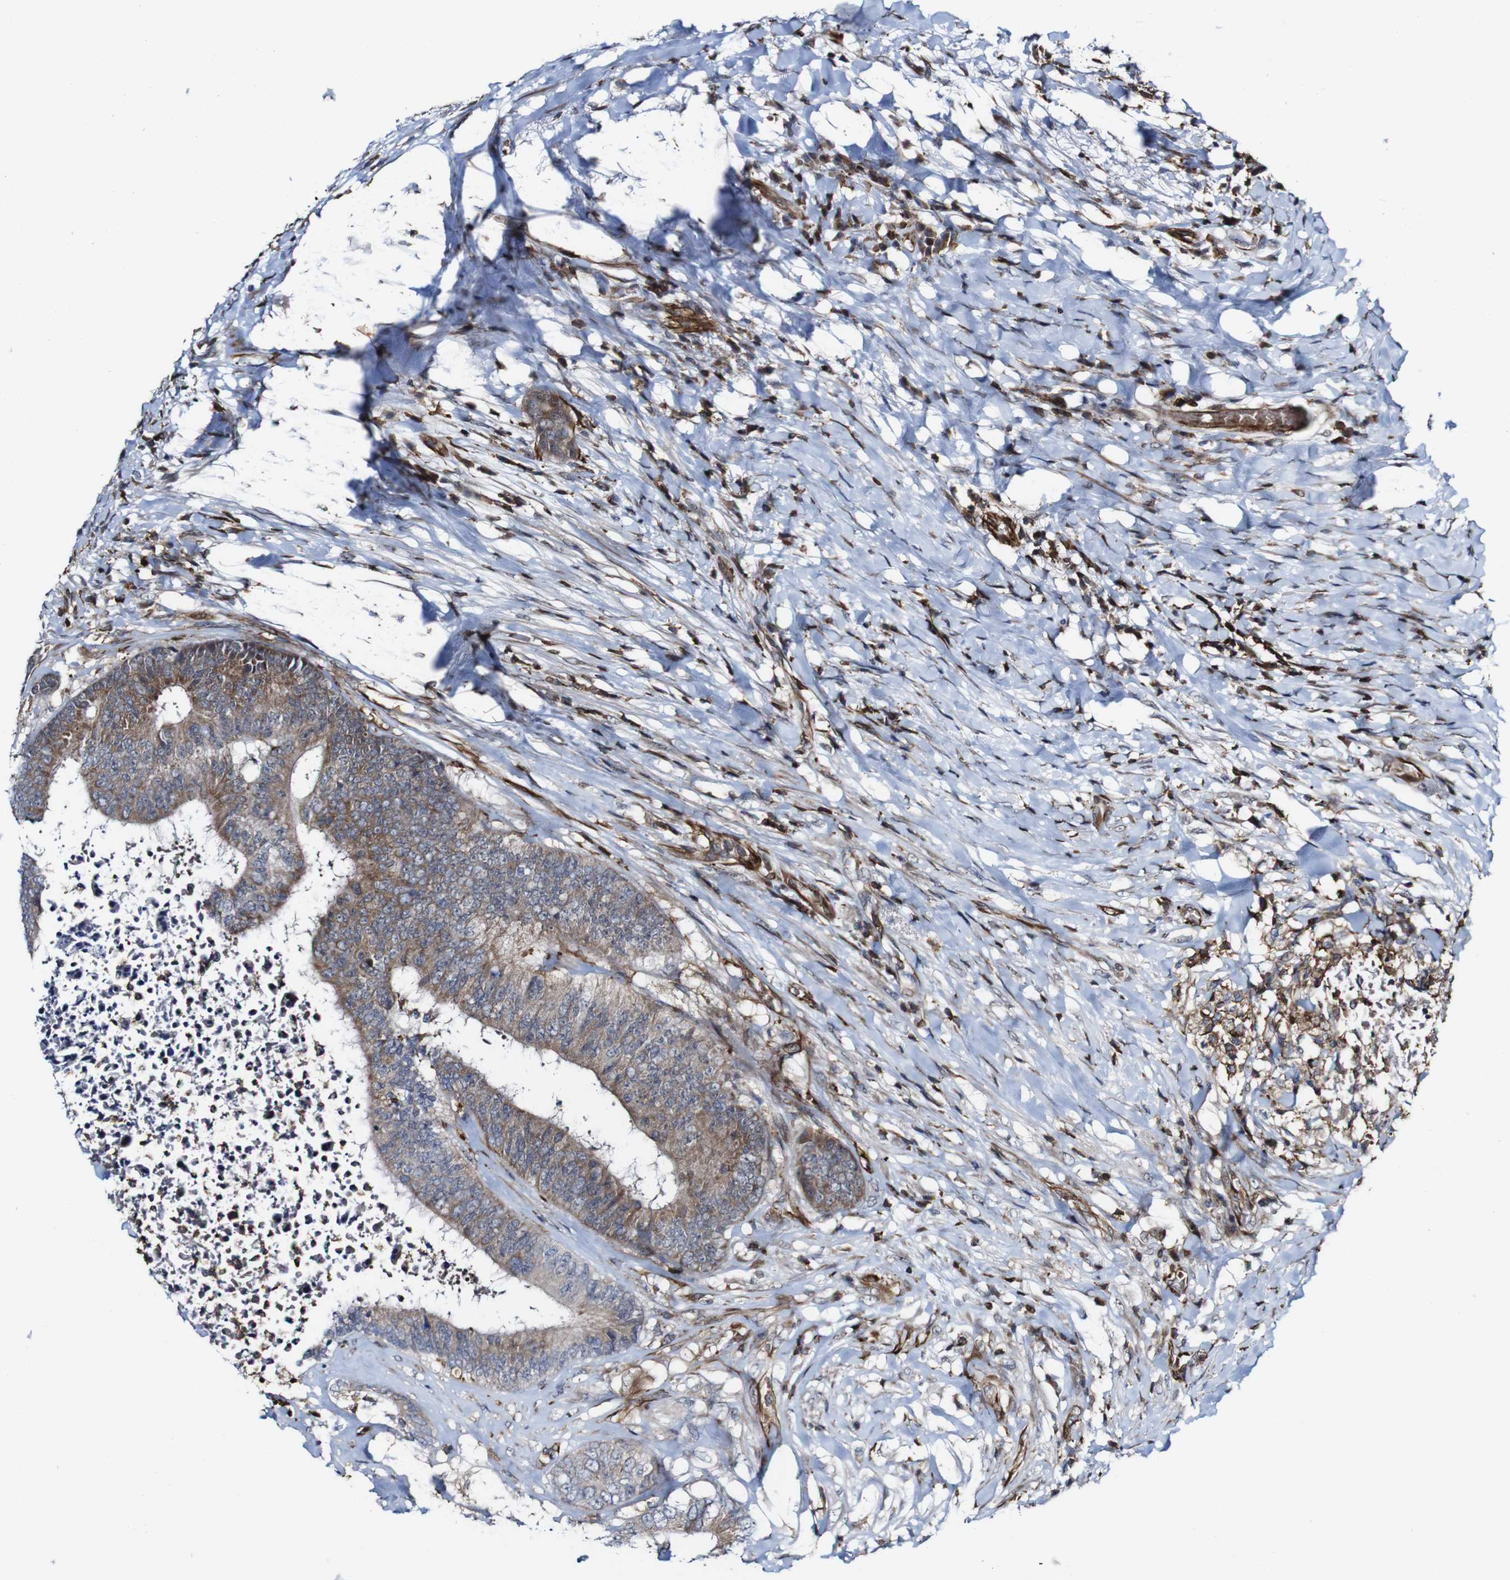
{"staining": {"intensity": "weak", "quantity": ">75%", "location": "cytoplasmic/membranous"}, "tissue": "colorectal cancer", "cell_type": "Tumor cells", "image_type": "cancer", "snomed": [{"axis": "morphology", "description": "Adenocarcinoma, NOS"}, {"axis": "topography", "description": "Rectum"}], "caption": "A high-resolution micrograph shows IHC staining of colorectal adenocarcinoma, which exhibits weak cytoplasmic/membranous positivity in approximately >75% of tumor cells.", "gene": "JAK2", "patient": {"sex": "male", "age": 72}}